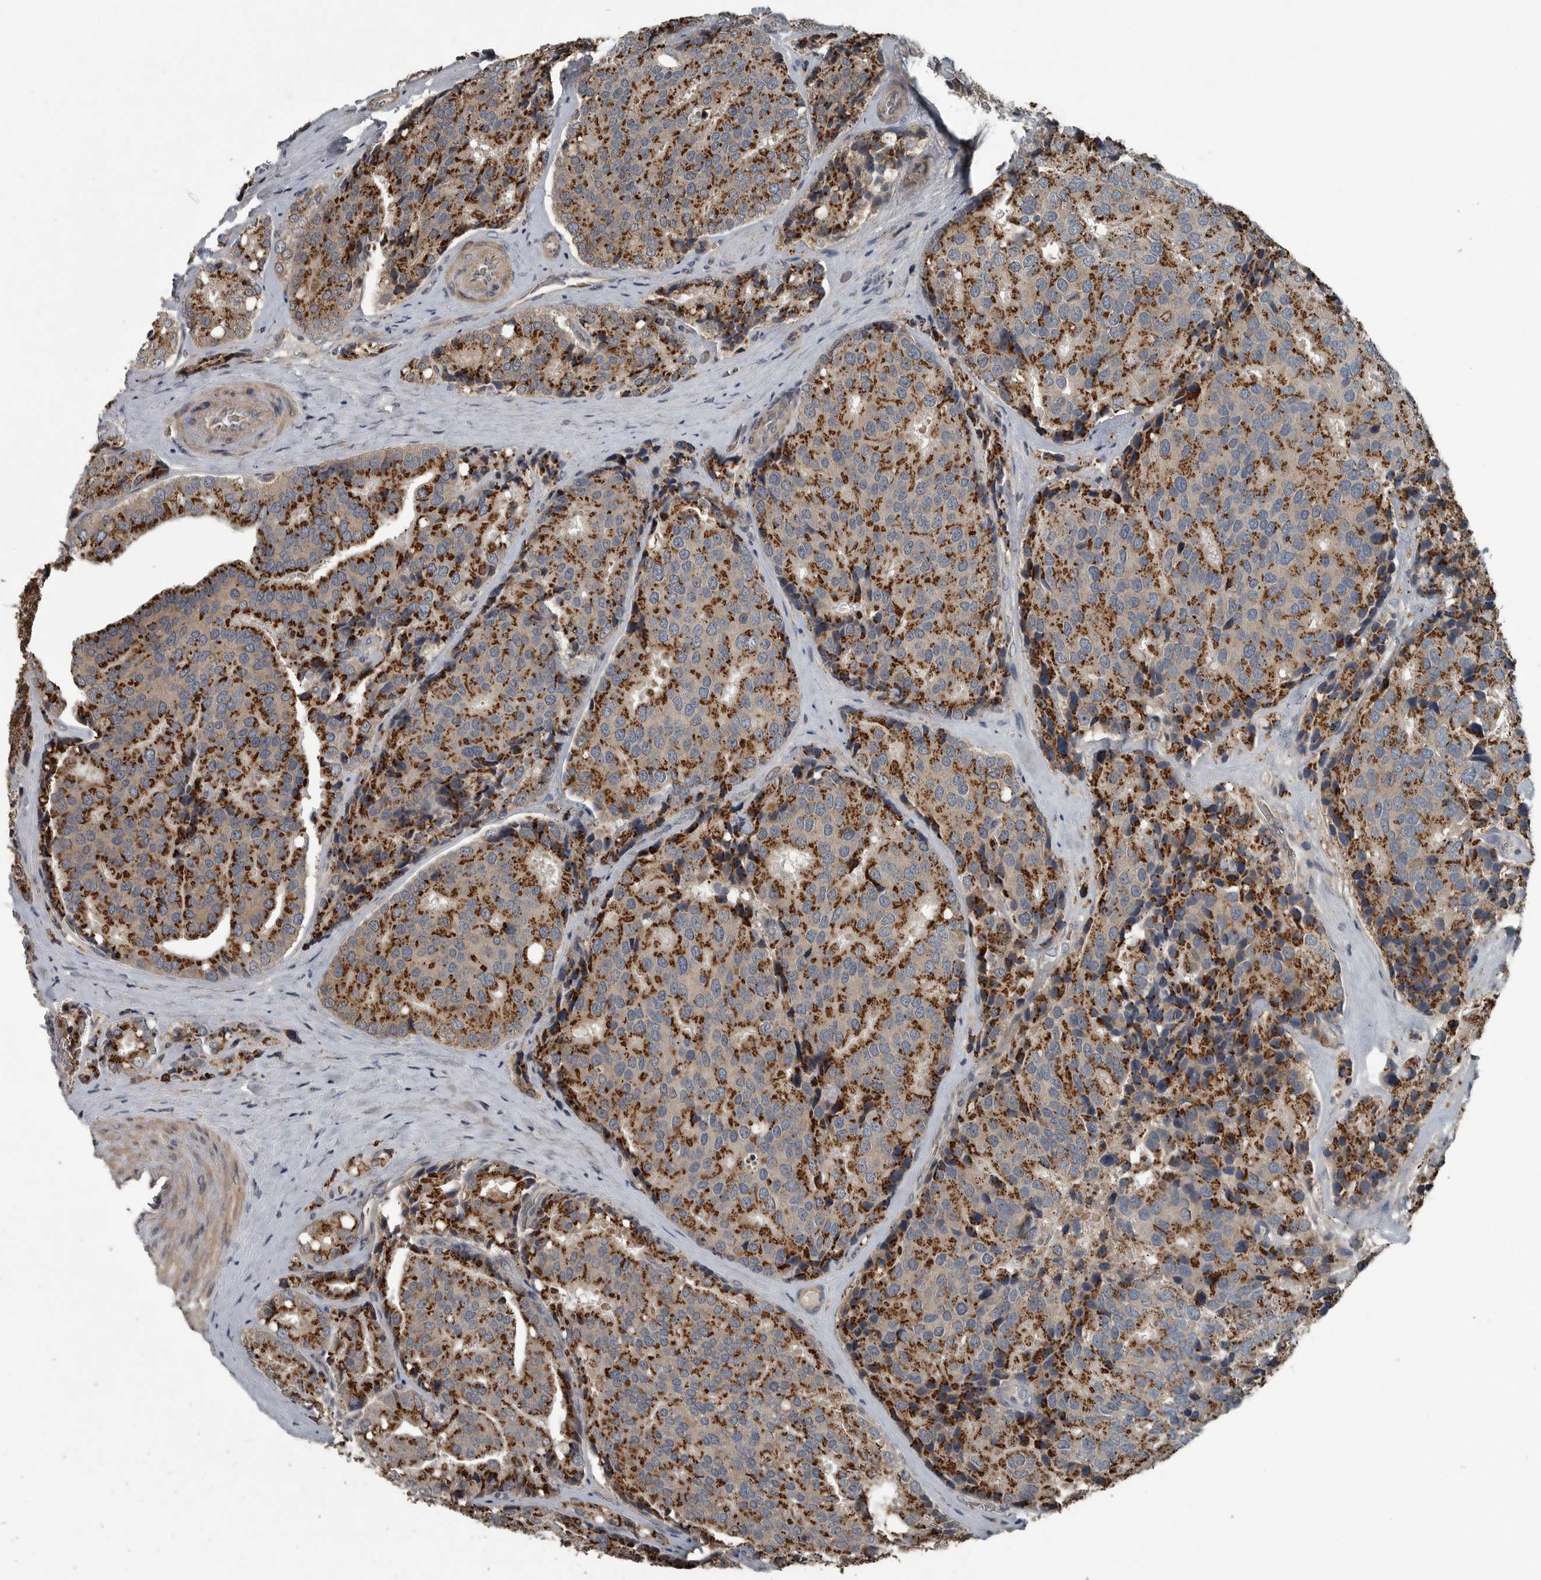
{"staining": {"intensity": "strong", "quantity": ">75%", "location": "cytoplasmic/membranous"}, "tissue": "prostate cancer", "cell_type": "Tumor cells", "image_type": "cancer", "snomed": [{"axis": "morphology", "description": "Adenocarcinoma, High grade"}, {"axis": "topography", "description": "Prostate"}], "caption": "A high-resolution micrograph shows IHC staining of prostate cancer, which reveals strong cytoplasmic/membranous expression in approximately >75% of tumor cells.", "gene": "ZNF345", "patient": {"sex": "male", "age": 50}}